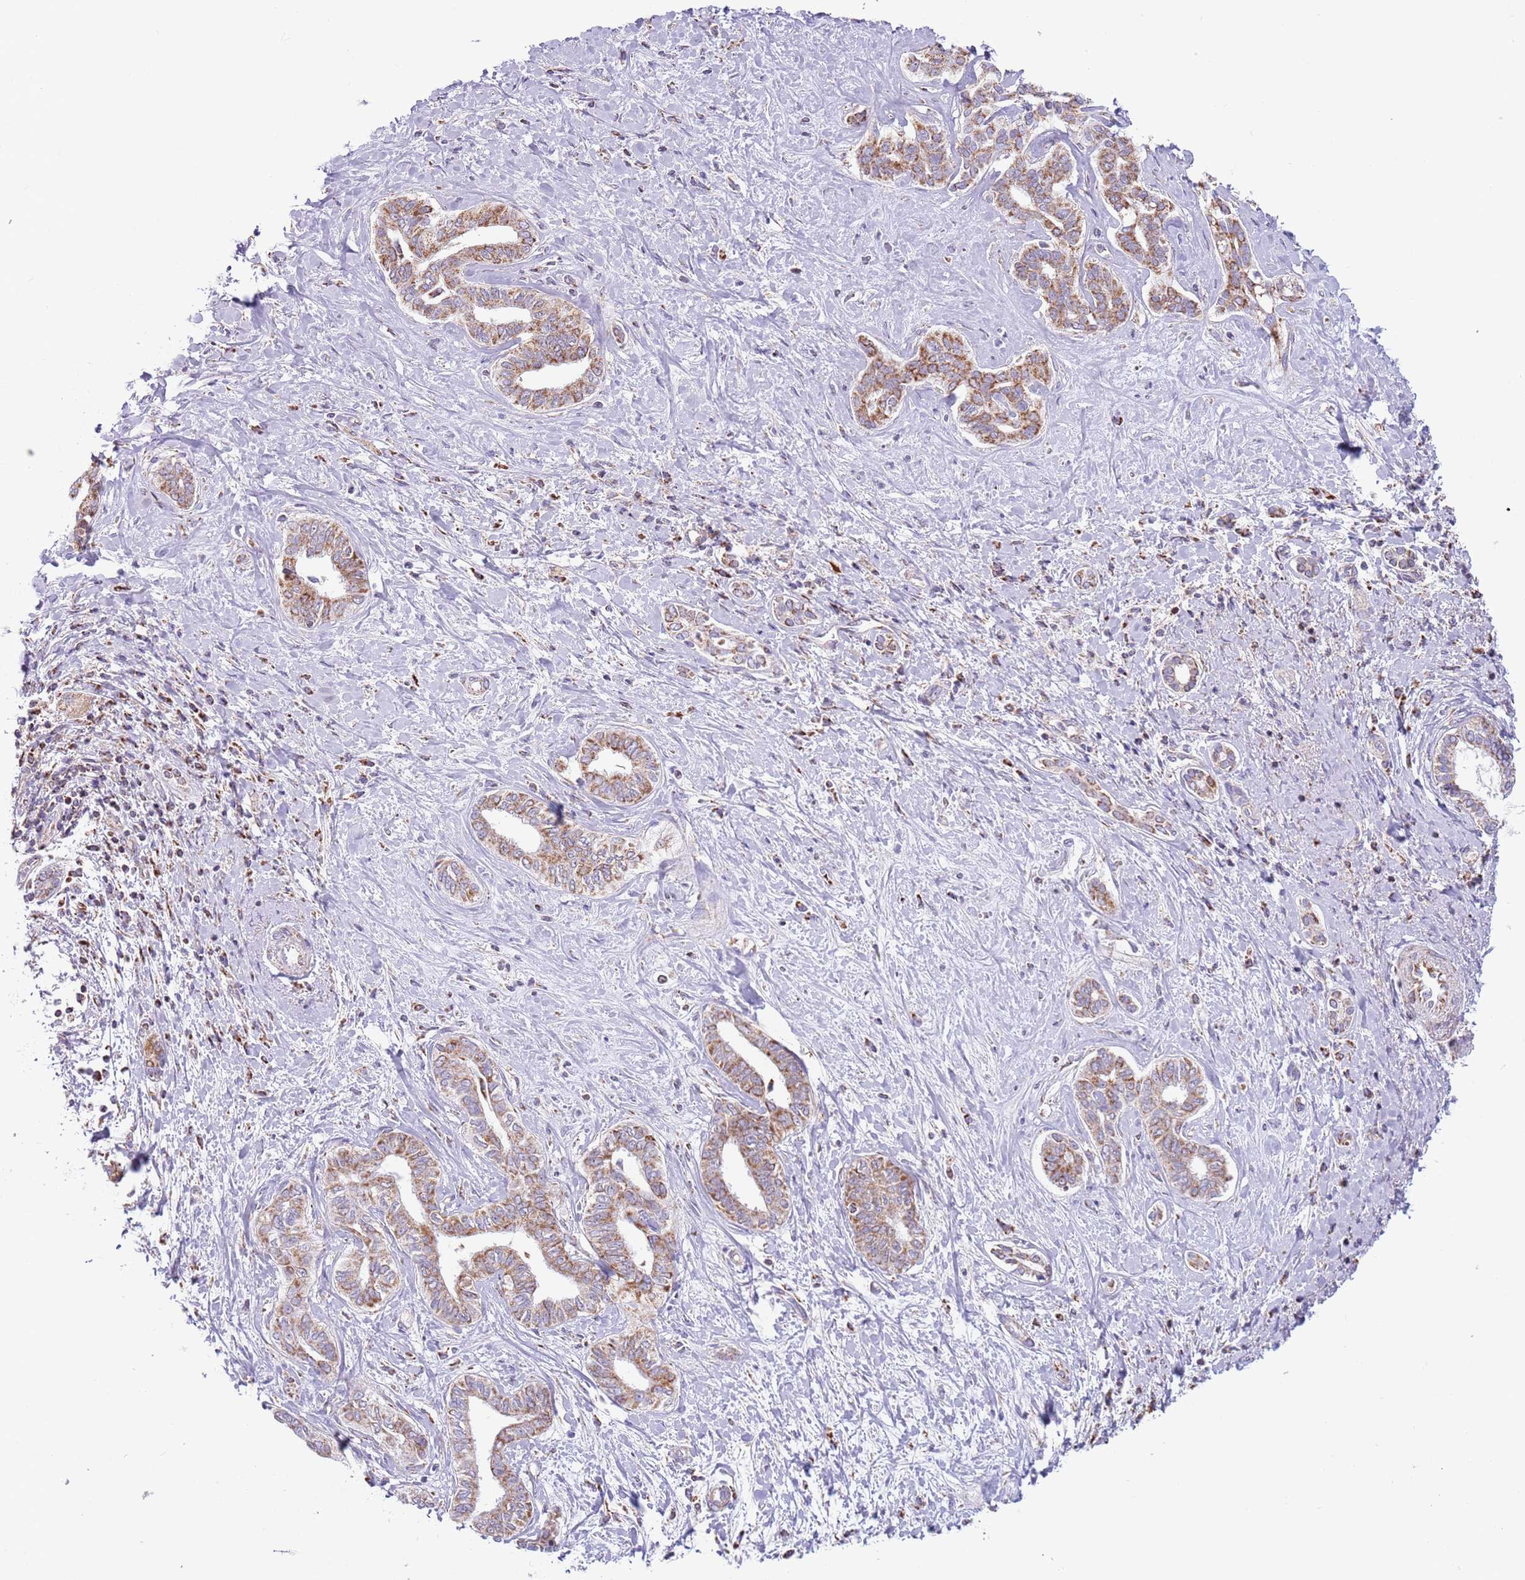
{"staining": {"intensity": "moderate", "quantity": ">75%", "location": "cytoplasmic/membranous"}, "tissue": "liver cancer", "cell_type": "Tumor cells", "image_type": "cancer", "snomed": [{"axis": "morphology", "description": "Cholangiocarcinoma"}, {"axis": "topography", "description": "Liver"}], "caption": "Immunohistochemical staining of liver cancer (cholangiocarcinoma) demonstrates moderate cytoplasmic/membranous protein positivity in about >75% of tumor cells.", "gene": "LHX6", "patient": {"sex": "female", "age": 77}}